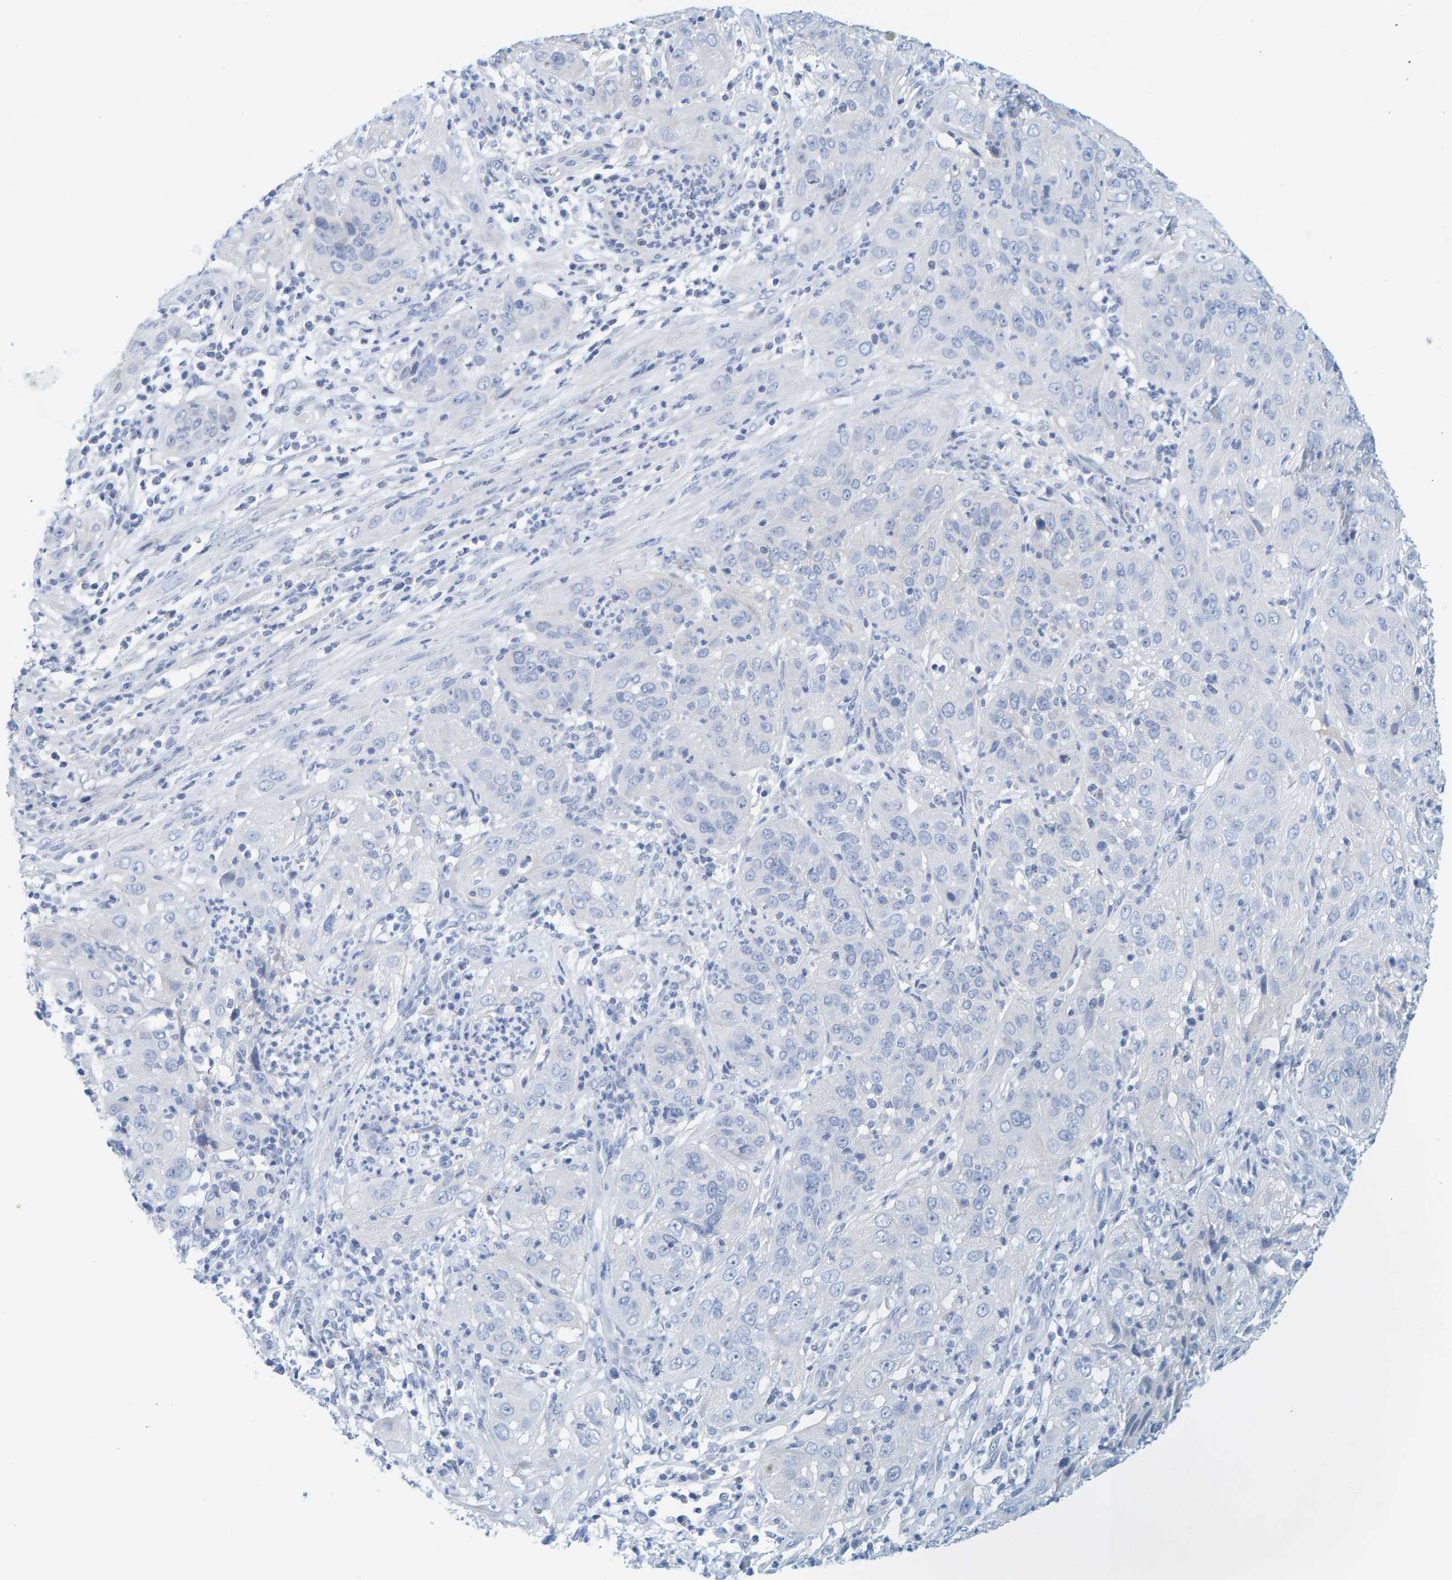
{"staining": {"intensity": "negative", "quantity": "none", "location": "none"}, "tissue": "cervical cancer", "cell_type": "Tumor cells", "image_type": "cancer", "snomed": [{"axis": "morphology", "description": "Squamous cell carcinoma, NOS"}, {"axis": "topography", "description": "Cervix"}], "caption": "A micrograph of cervical cancer (squamous cell carcinoma) stained for a protein displays no brown staining in tumor cells. (DAB (3,3'-diaminobenzidine) IHC visualized using brightfield microscopy, high magnification).", "gene": "KLHL11", "patient": {"sex": "female", "age": 32}}